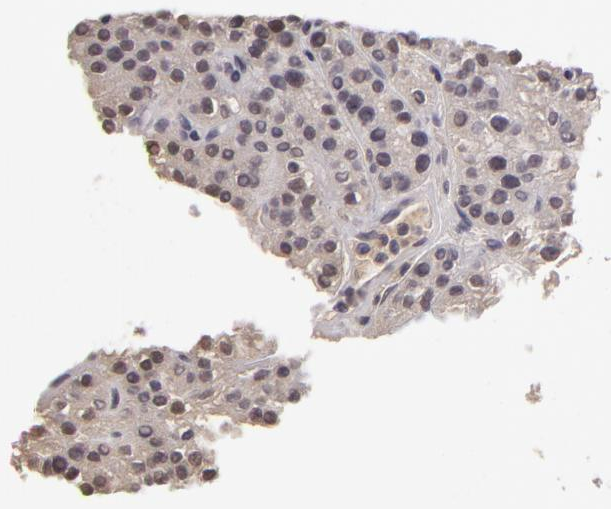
{"staining": {"intensity": "negative", "quantity": "none", "location": "none"}, "tissue": "parathyroid gland", "cell_type": "Glandular cells", "image_type": "normal", "snomed": [{"axis": "morphology", "description": "Normal tissue, NOS"}, {"axis": "topography", "description": "Parathyroid gland"}], "caption": "Human parathyroid gland stained for a protein using IHC displays no expression in glandular cells.", "gene": "GNPDA1", "patient": {"sex": "male", "age": 71}}